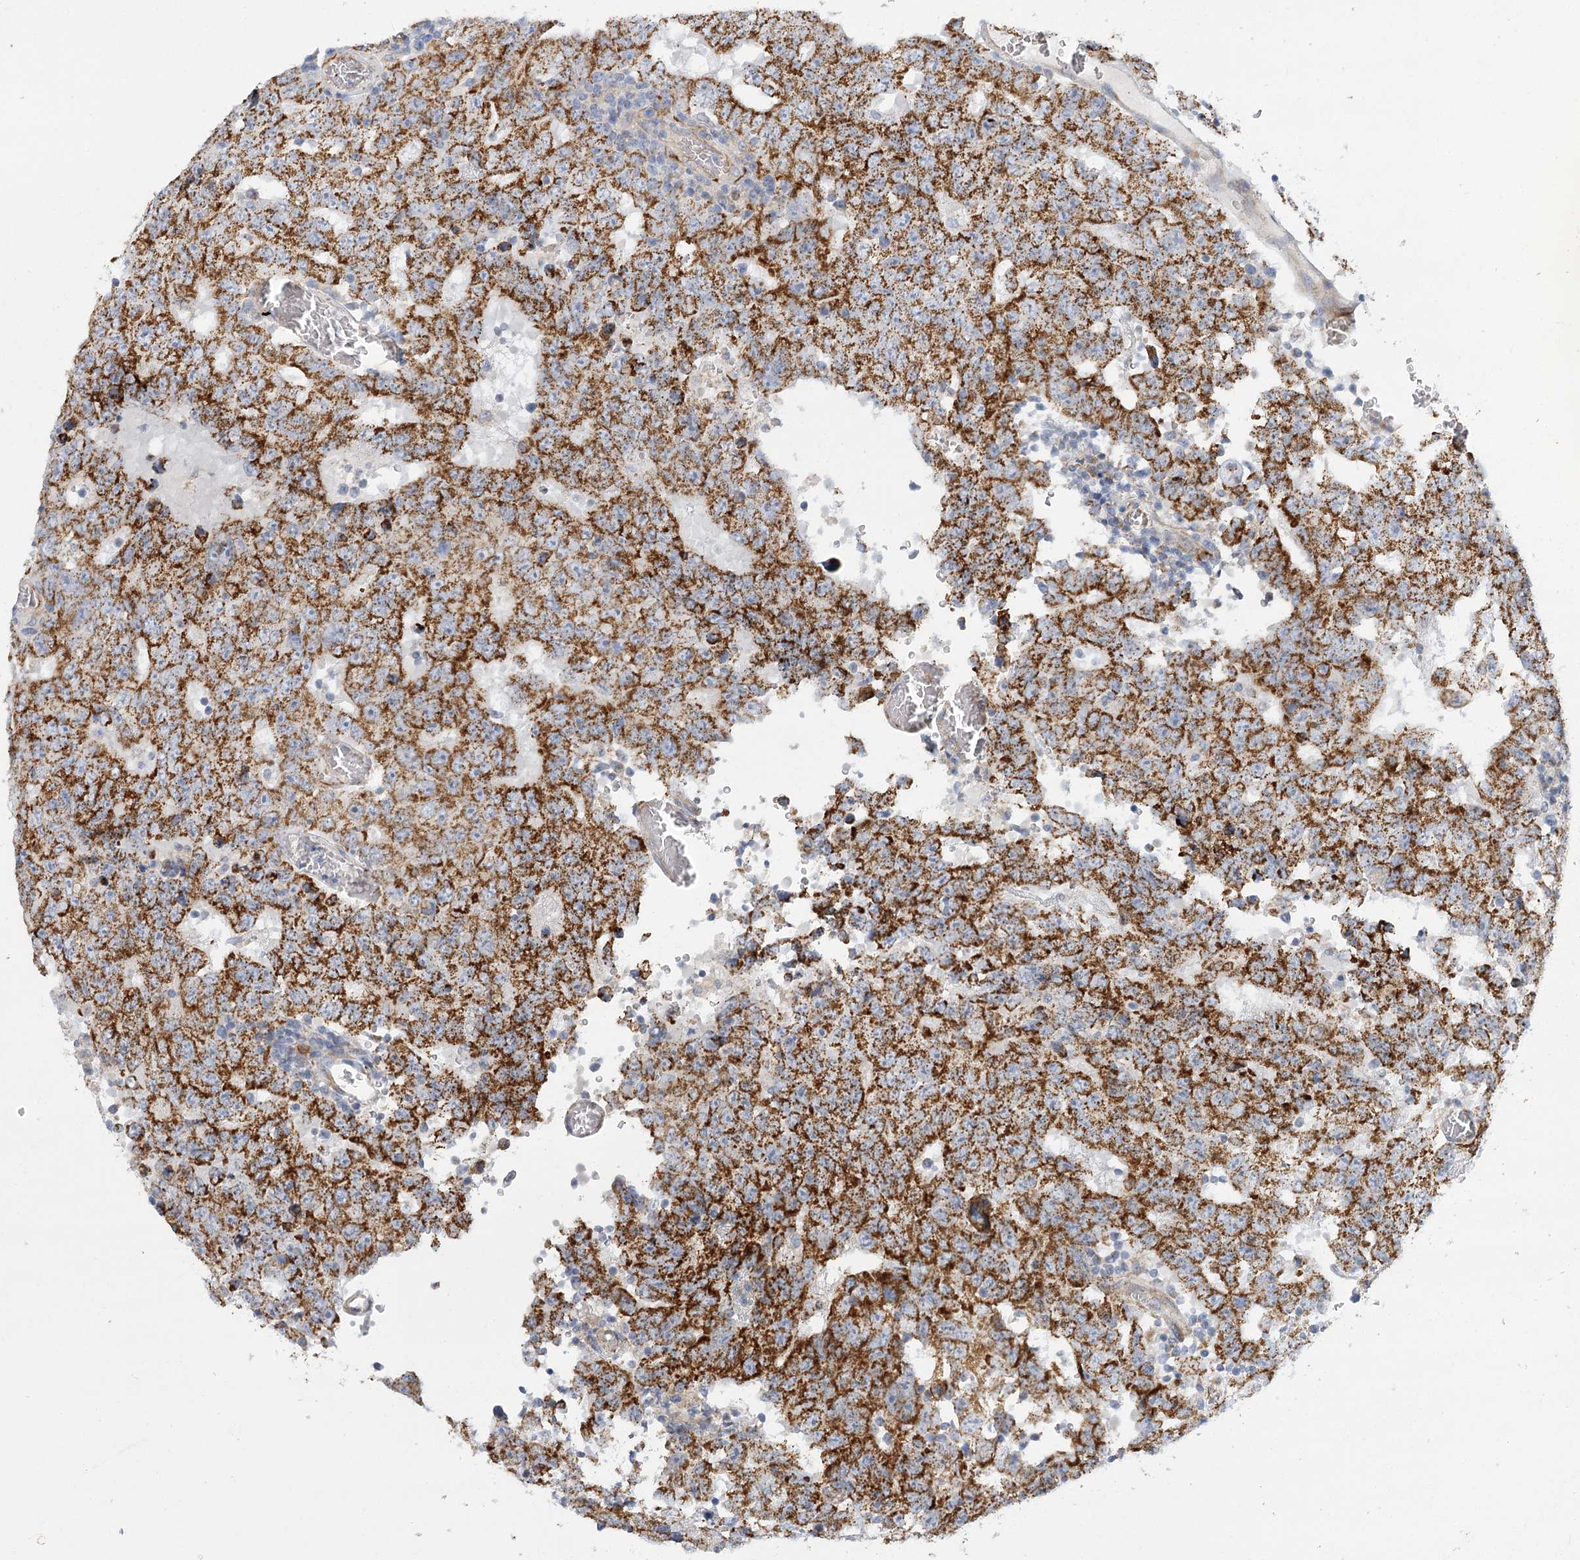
{"staining": {"intensity": "moderate", "quantity": ">75%", "location": "cytoplasmic/membranous"}, "tissue": "testis cancer", "cell_type": "Tumor cells", "image_type": "cancer", "snomed": [{"axis": "morphology", "description": "Carcinoma, Embryonal, NOS"}, {"axis": "topography", "description": "Testis"}], "caption": "Immunohistochemical staining of human embryonal carcinoma (testis) shows medium levels of moderate cytoplasmic/membranous expression in approximately >75% of tumor cells.", "gene": "DHTKD1", "patient": {"sex": "male", "age": 26}}